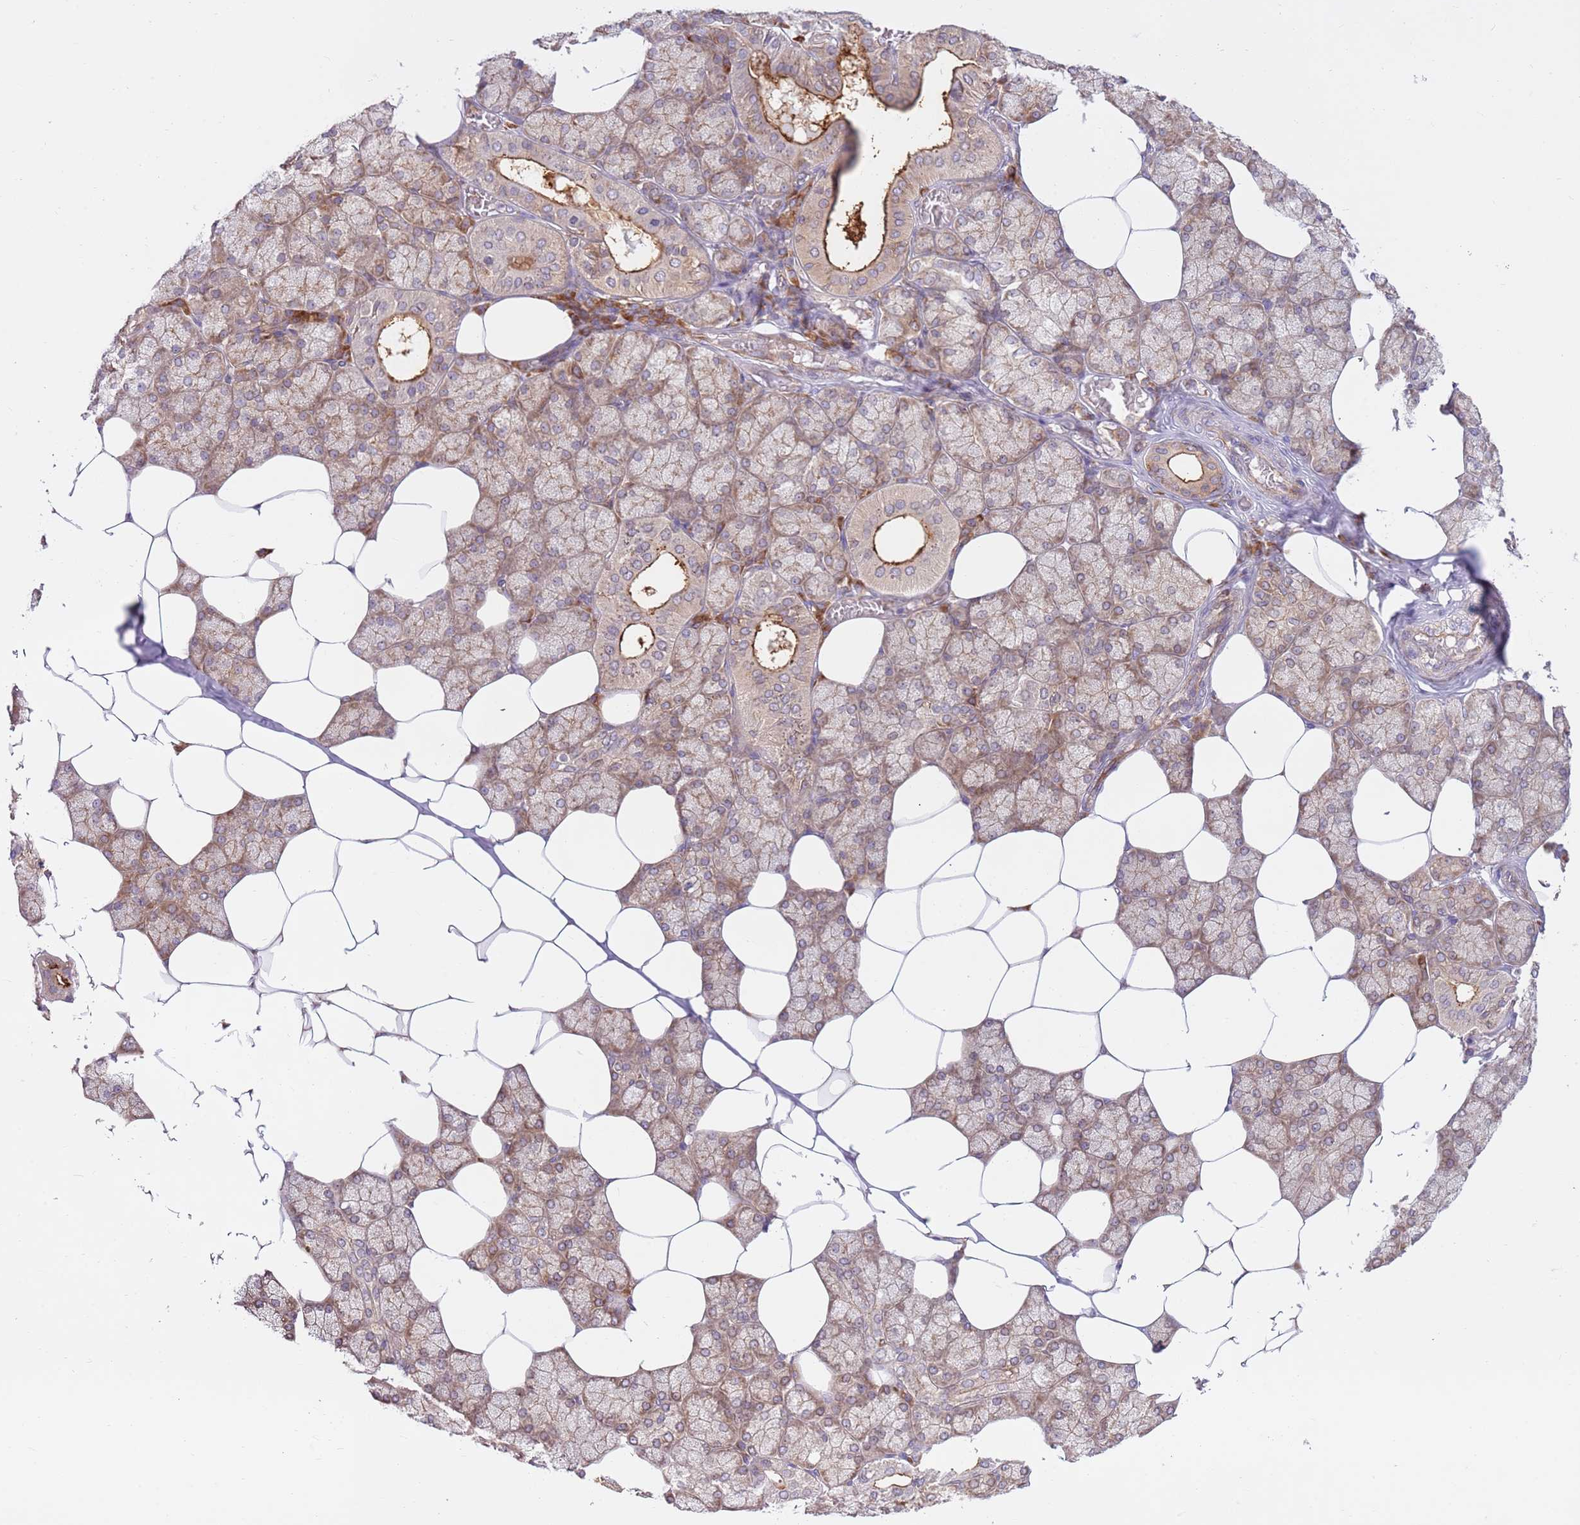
{"staining": {"intensity": "moderate", "quantity": ">75%", "location": "cytoplasmic/membranous"}, "tissue": "salivary gland", "cell_type": "Glandular cells", "image_type": "normal", "snomed": [{"axis": "morphology", "description": "Normal tissue, NOS"}, {"axis": "topography", "description": "Salivary gland"}], "caption": "Immunohistochemistry histopathology image of normal salivary gland: salivary gland stained using IHC displays medium levels of moderate protein expression localized specifically in the cytoplasmic/membranous of glandular cells, appearing as a cytoplasmic/membranous brown color.", "gene": "DDX19B", "patient": {"sex": "male", "age": 62}}